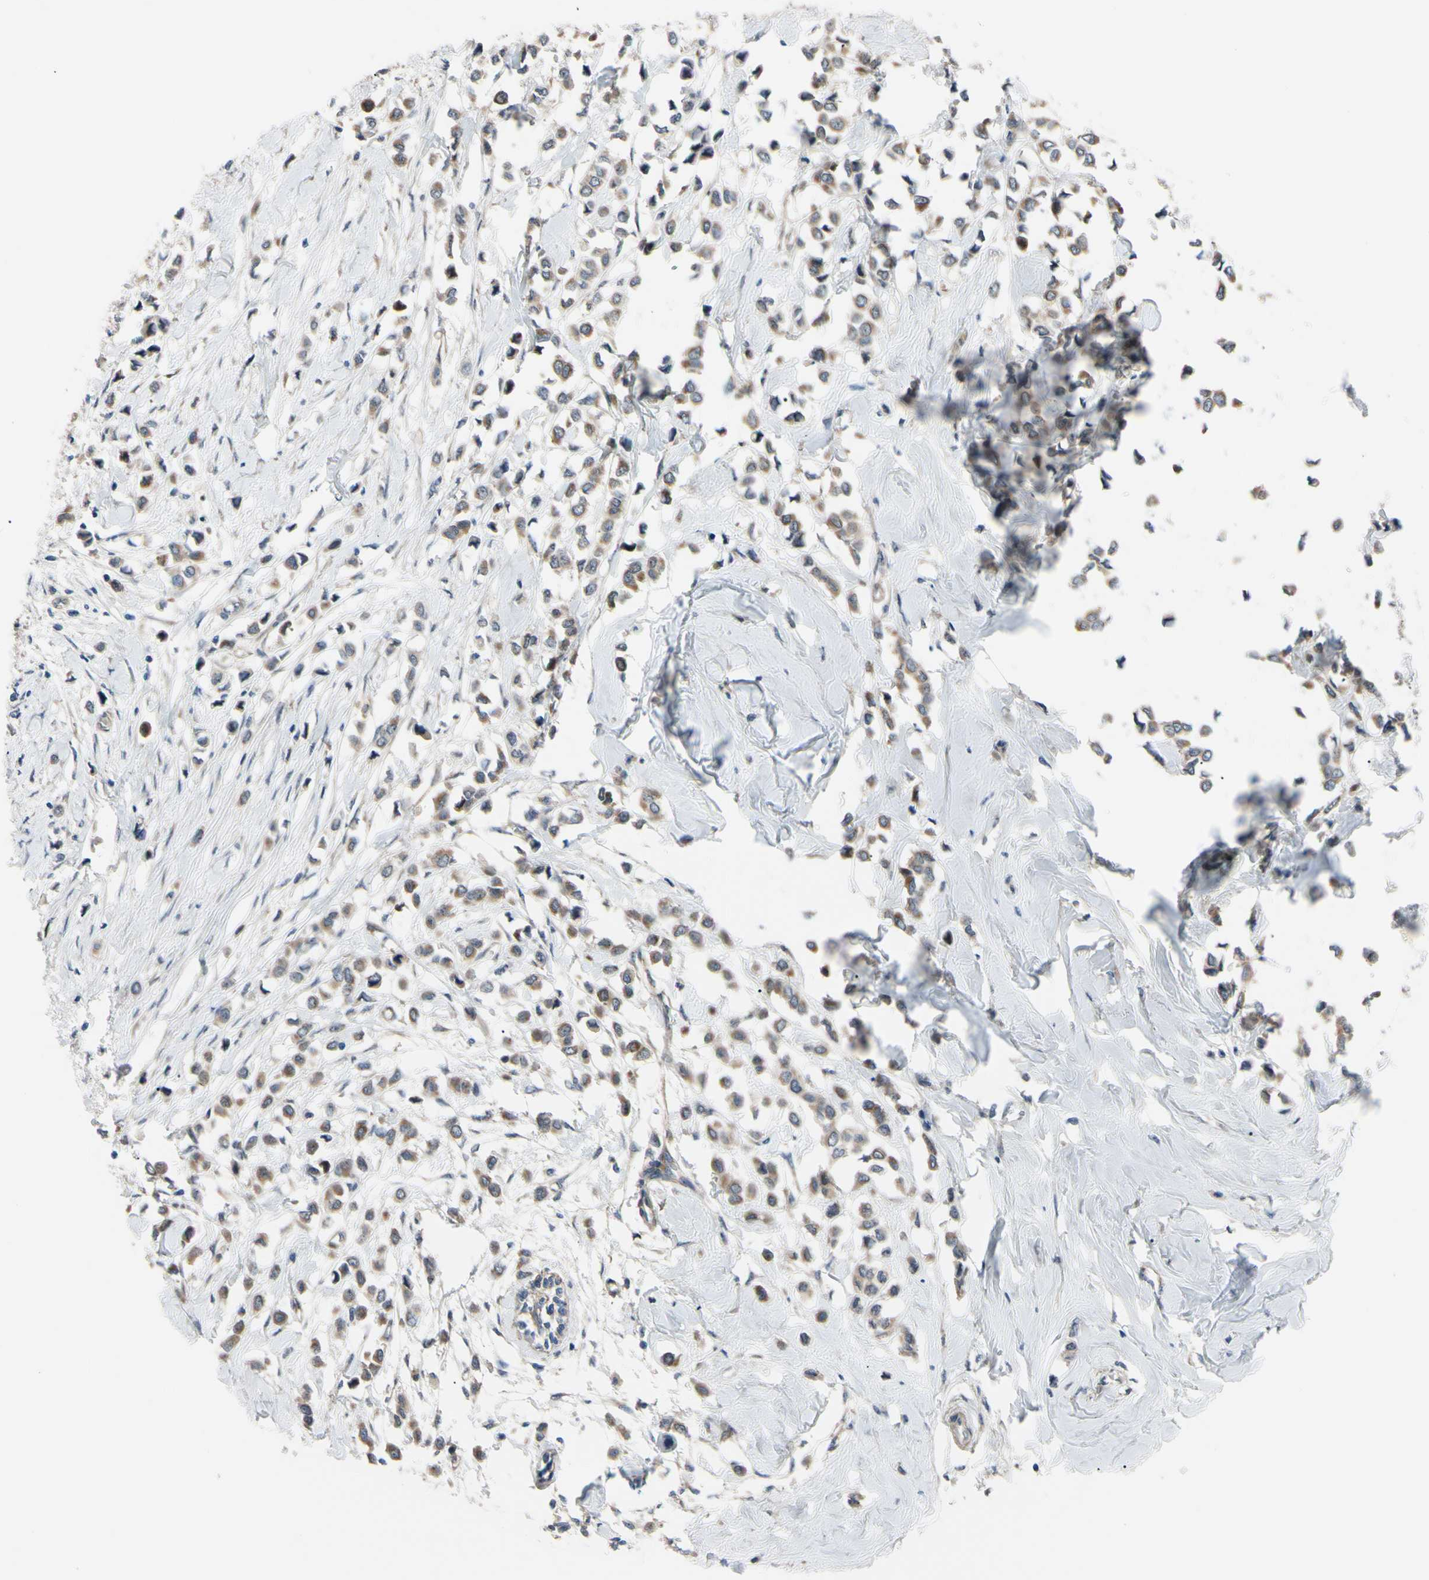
{"staining": {"intensity": "weak", "quantity": ">75%", "location": "cytoplasmic/membranous"}, "tissue": "breast cancer", "cell_type": "Tumor cells", "image_type": "cancer", "snomed": [{"axis": "morphology", "description": "Lobular carcinoma"}, {"axis": "topography", "description": "Breast"}], "caption": "A photomicrograph showing weak cytoplasmic/membranous expression in about >75% of tumor cells in breast cancer, as visualized by brown immunohistochemical staining.", "gene": "SVIL", "patient": {"sex": "female", "age": 51}}